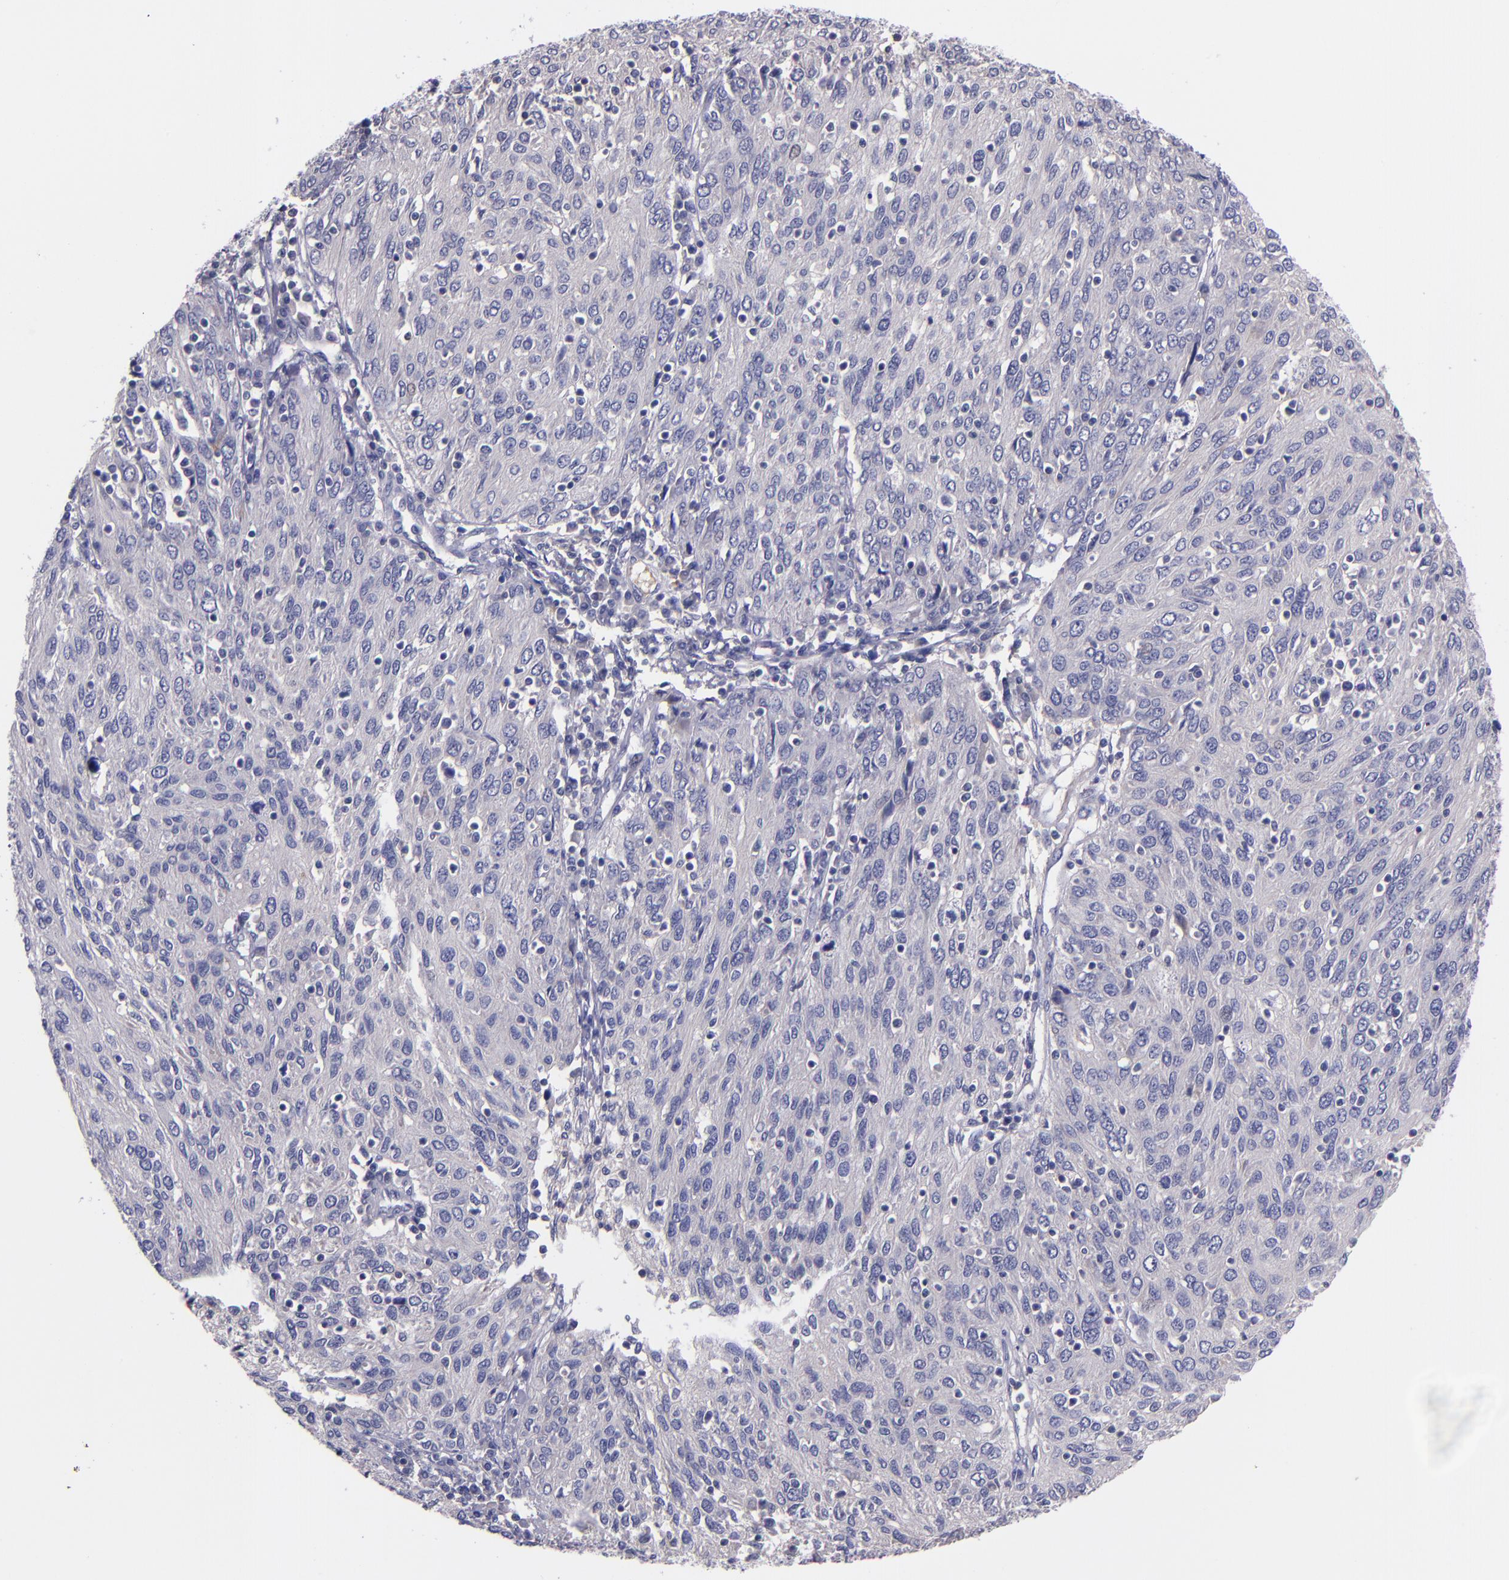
{"staining": {"intensity": "negative", "quantity": "none", "location": "none"}, "tissue": "ovarian cancer", "cell_type": "Tumor cells", "image_type": "cancer", "snomed": [{"axis": "morphology", "description": "Carcinoma, endometroid"}, {"axis": "topography", "description": "Ovary"}], "caption": "The photomicrograph reveals no significant staining in tumor cells of ovarian cancer (endometroid carcinoma). (Stains: DAB (3,3'-diaminobenzidine) immunohistochemistry (IHC) with hematoxylin counter stain, Microscopy: brightfield microscopy at high magnification).", "gene": "RBP4", "patient": {"sex": "female", "age": 50}}